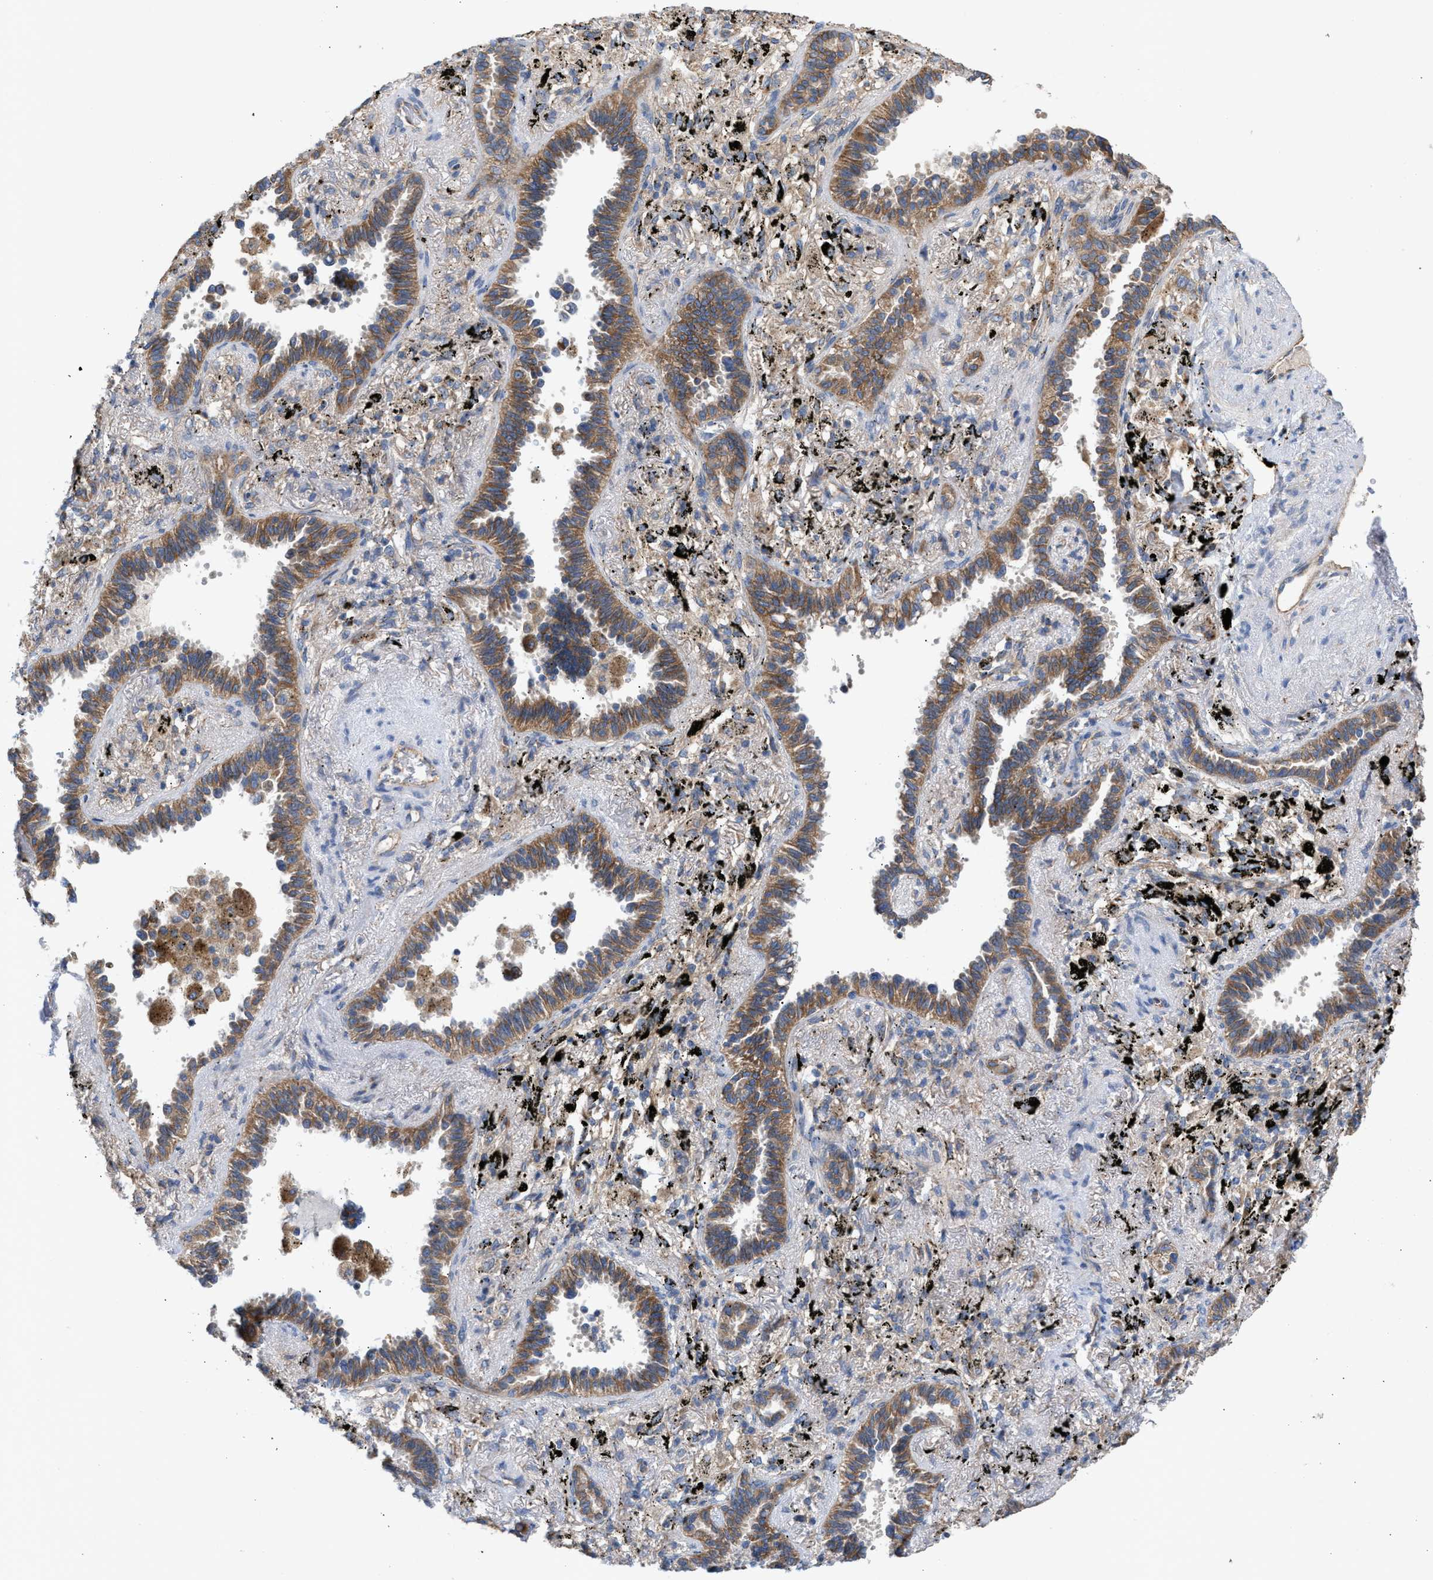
{"staining": {"intensity": "moderate", "quantity": ">75%", "location": "cytoplasmic/membranous"}, "tissue": "lung cancer", "cell_type": "Tumor cells", "image_type": "cancer", "snomed": [{"axis": "morphology", "description": "Adenocarcinoma, NOS"}, {"axis": "topography", "description": "Lung"}], "caption": "Tumor cells demonstrate medium levels of moderate cytoplasmic/membranous expression in about >75% of cells in lung cancer (adenocarcinoma).", "gene": "OXSM", "patient": {"sex": "male", "age": 59}}